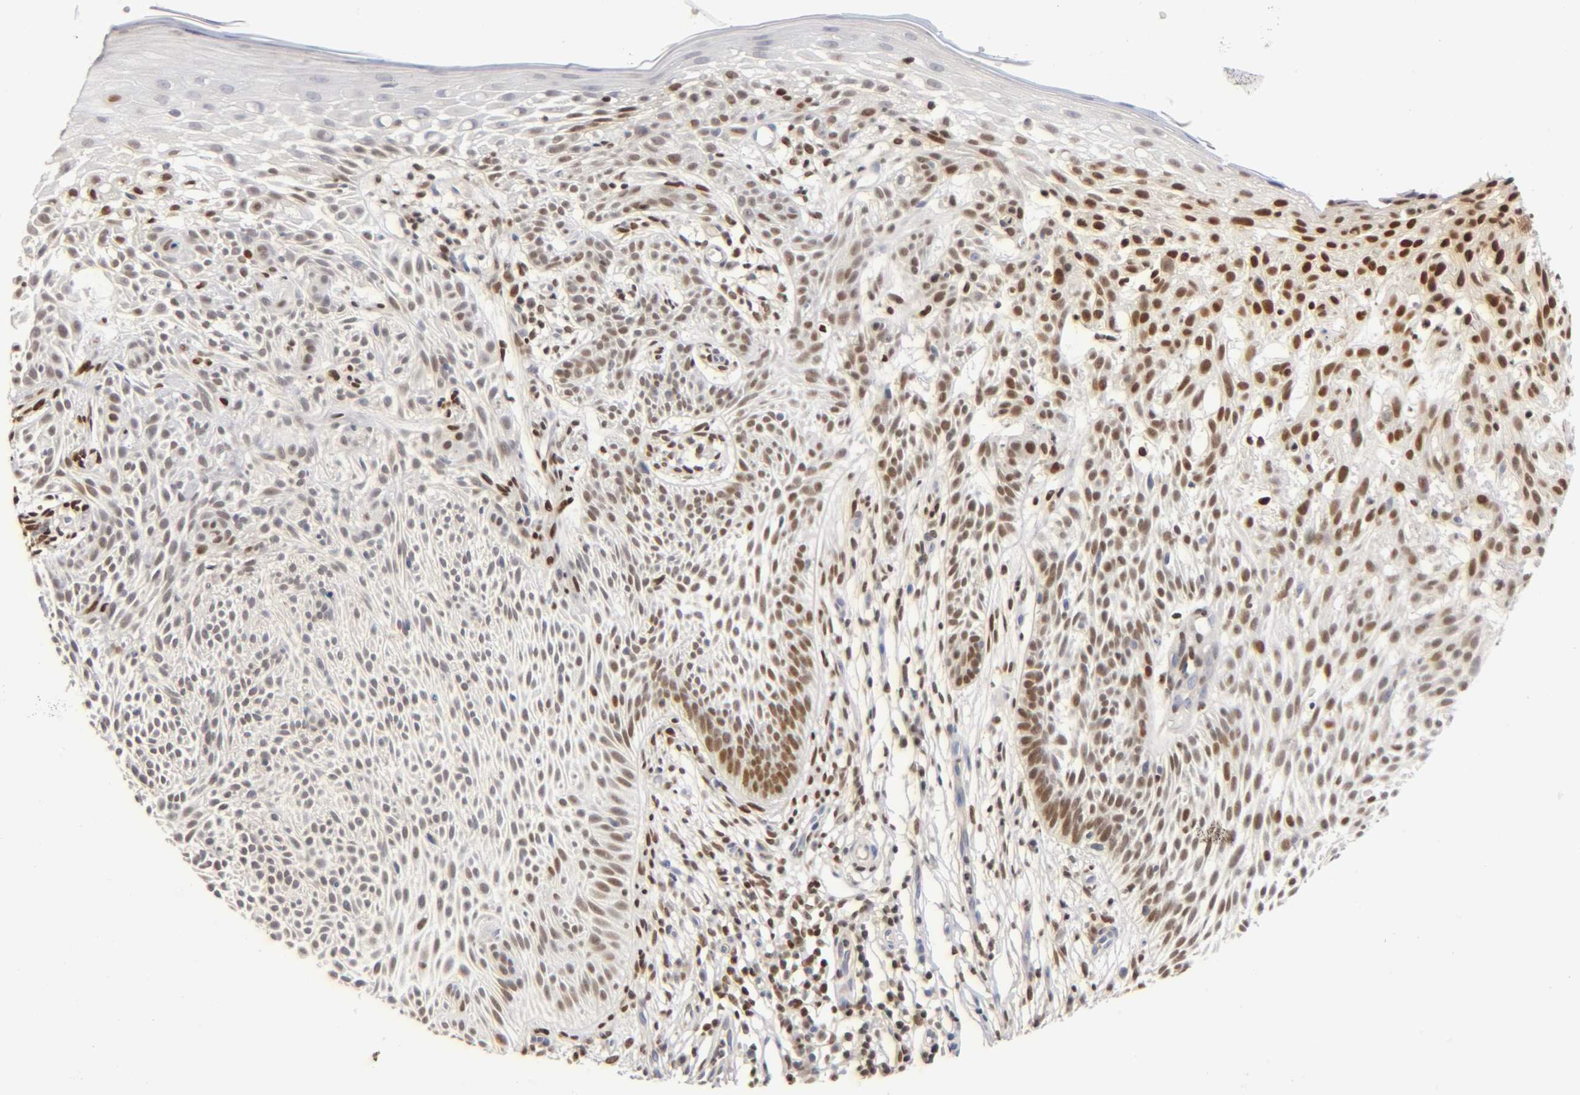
{"staining": {"intensity": "moderate", "quantity": ">75%", "location": "nuclear"}, "tissue": "skin cancer", "cell_type": "Tumor cells", "image_type": "cancer", "snomed": [{"axis": "morphology", "description": "Normal tissue, NOS"}, {"axis": "morphology", "description": "Basal cell carcinoma"}, {"axis": "topography", "description": "Skin"}], "caption": "Human skin cancer (basal cell carcinoma) stained with a brown dye demonstrates moderate nuclear positive staining in approximately >75% of tumor cells.", "gene": "RUNX1", "patient": {"sex": "female", "age": 69}}